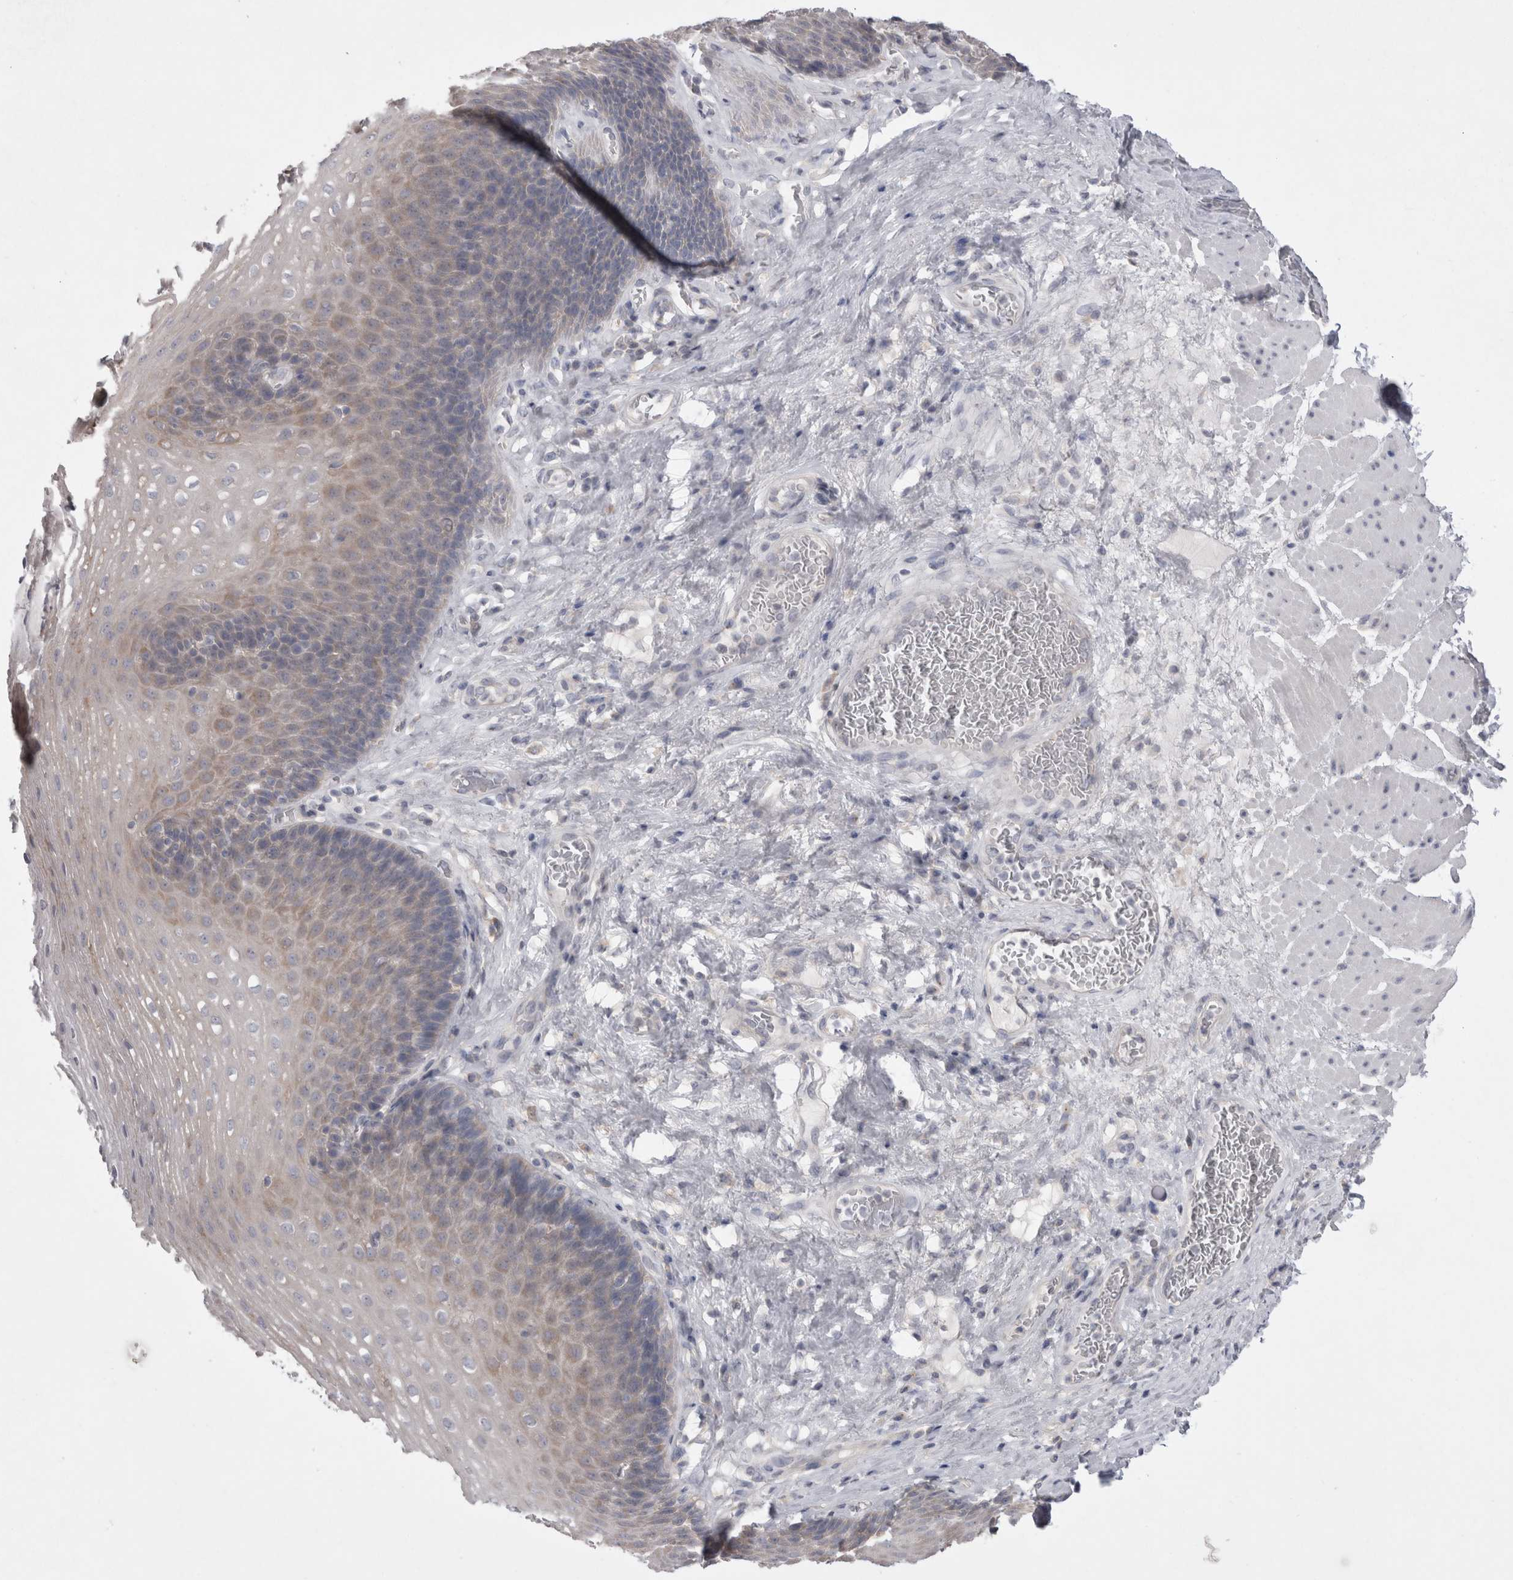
{"staining": {"intensity": "weak", "quantity": "<25%", "location": "cytoplasmic/membranous"}, "tissue": "esophagus", "cell_type": "Squamous epithelial cells", "image_type": "normal", "snomed": [{"axis": "morphology", "description": "Normal tissue, NOS"}, {"axis": "topography", "description": "Esophagus"}], "caption": "Unremarkable esophagus was stained to show a protein in brown. There is no significant expression in squamous epithelial cells. (DAB immunohistochemistry (IHC) visualized using brightfield microscopy, high magnification).", "gene": "LRRC40", "patient": {"sex": "female", "age": 66}}